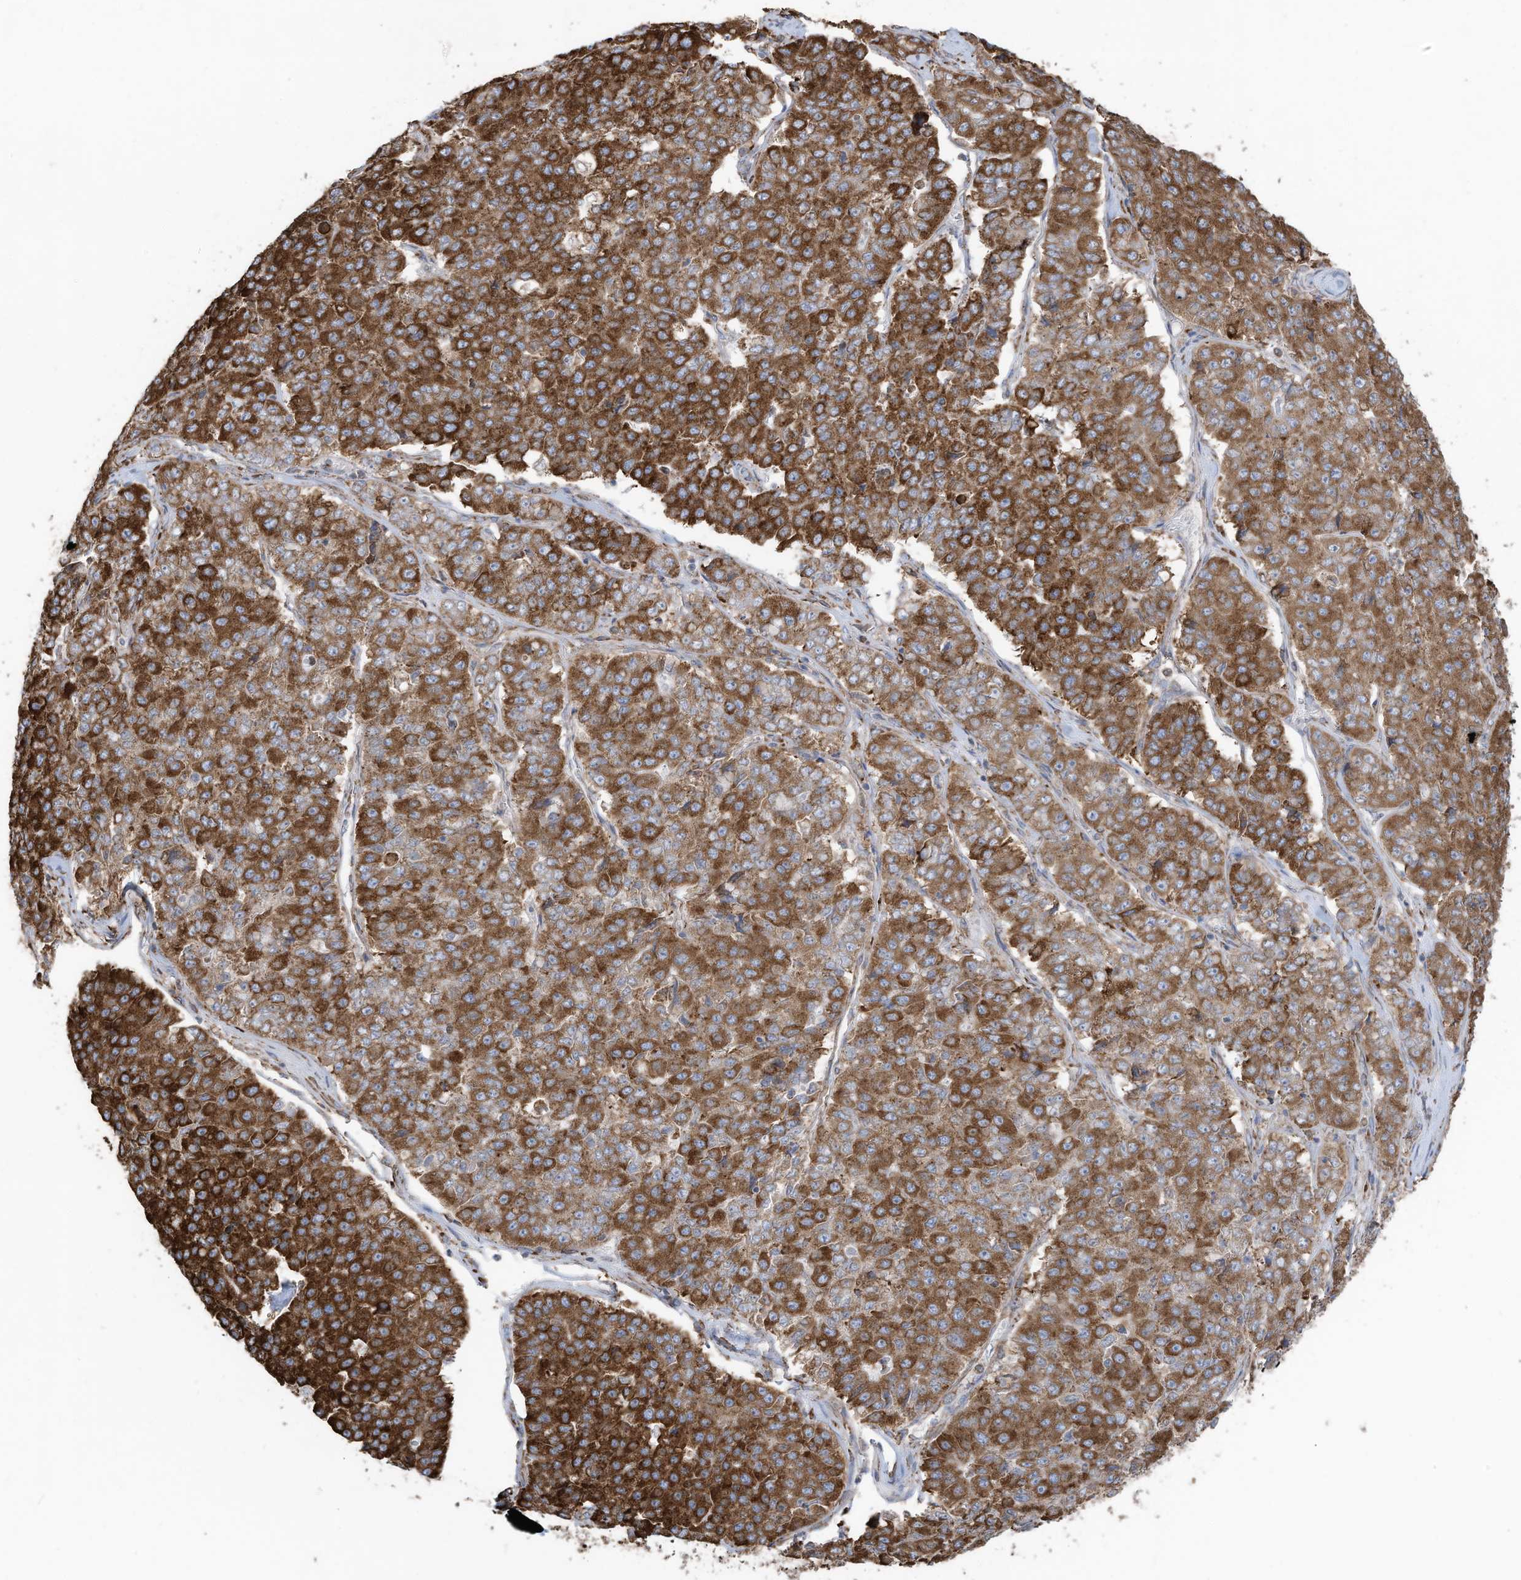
{"staining": {"intensity": "strong", "quantity": ">75%", "location": "cytoplasmic/membranous"}, "tissue": "pancreatic cancer", "cell_type": "Tumor cells", "image_type": "cancer", "snomed": [{"axis": "morphology", "description": "Adenocarcinoma, NOS"}, {"axis": "topography", "description": "Pancreas"}], "caption": "The histopathology image exhibits staining of pancreatic cancer (adenocarcinoma), revealing strong cytoplasmic/membranous protein staining (brown color) within tumor cells.", "gene": "ZNF354C", "patient": {"sex": "male", "age": 50}}